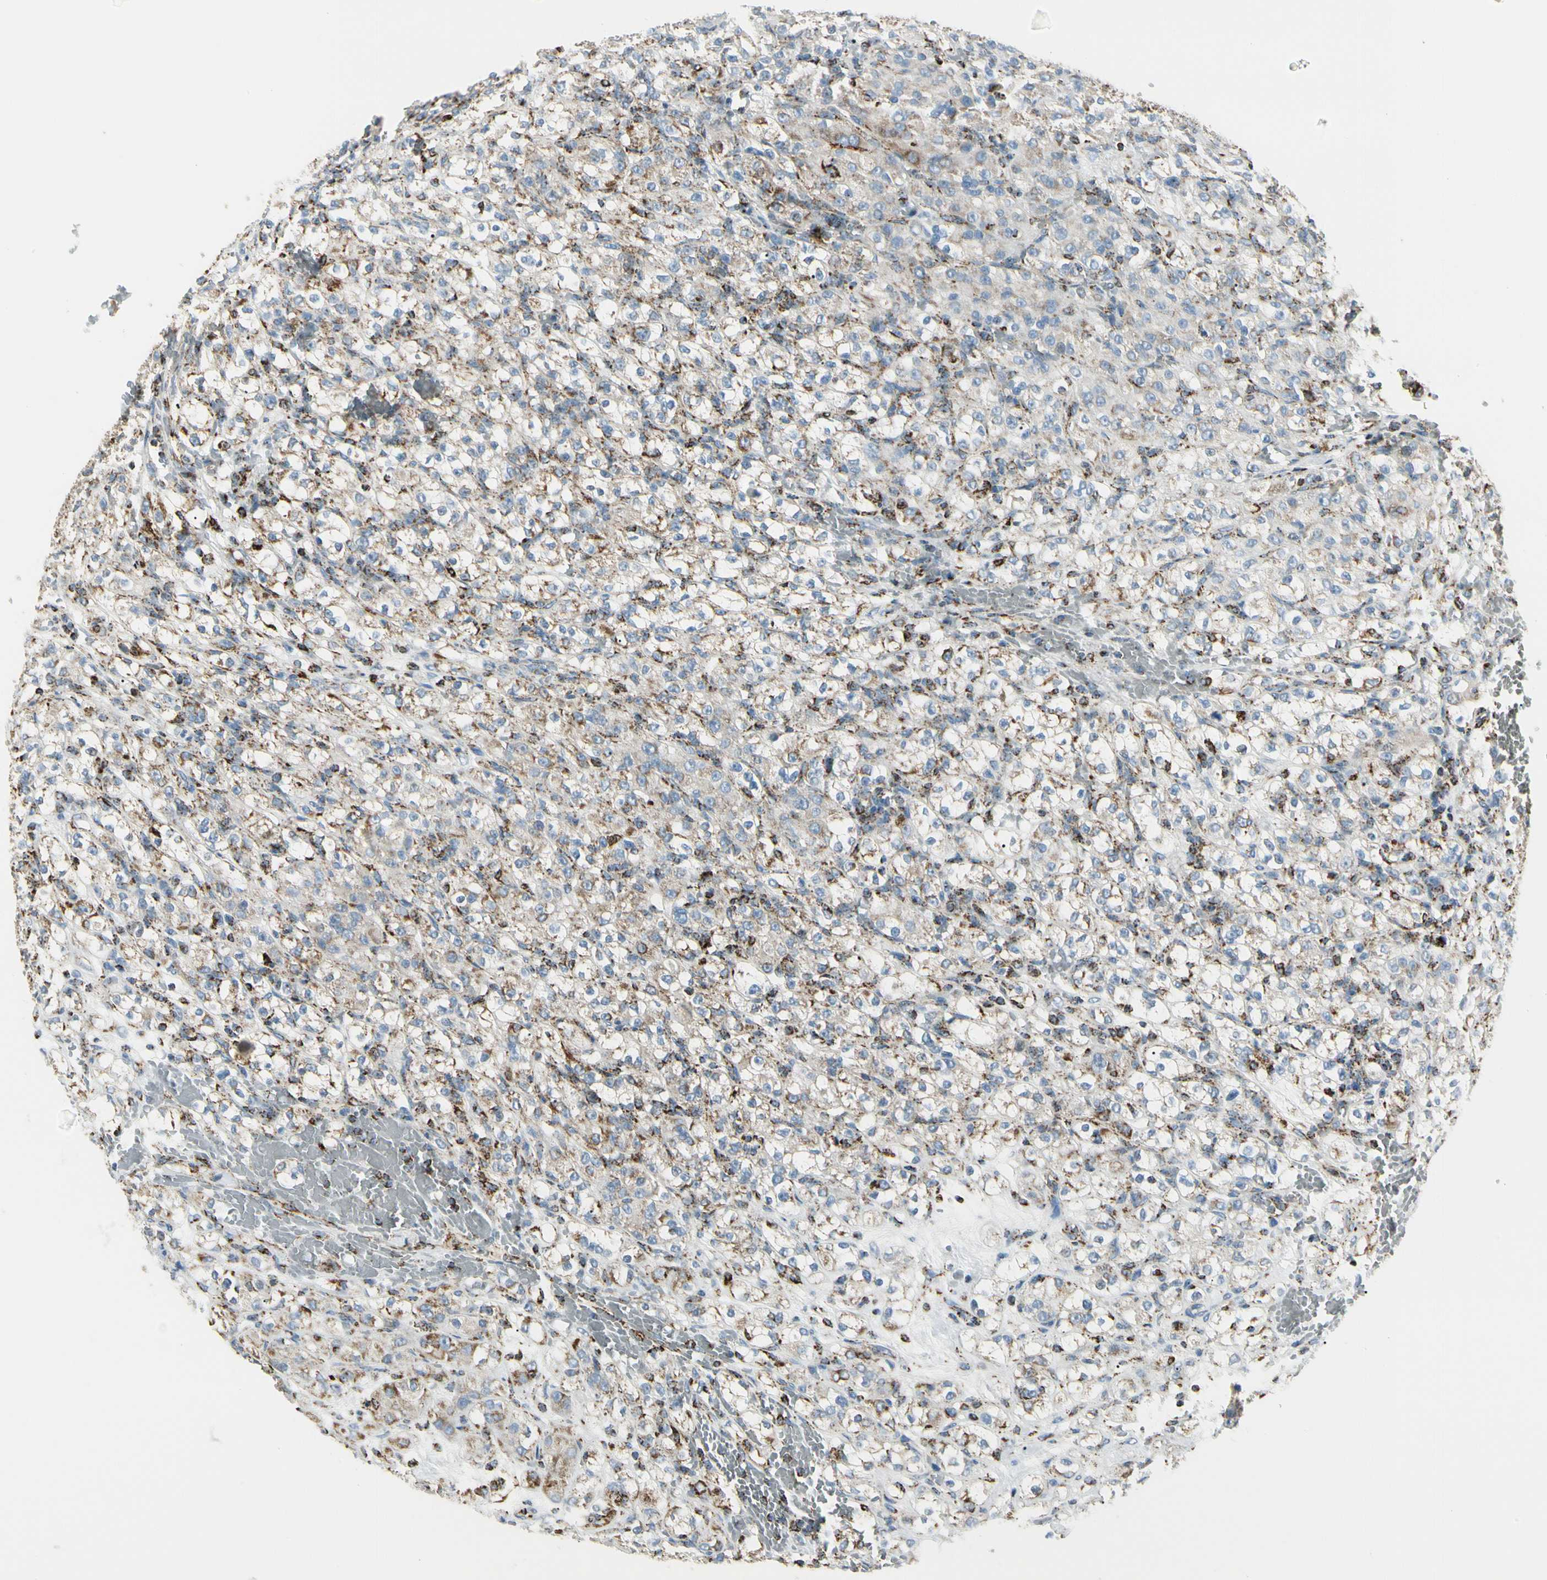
{"staining": {"intensity": "weak", "quantity": "25%-75%", "location": "cytoplasmic/membranous"}, "tissue": "renal cancer", "cell_type": "Tumor cells", "image_type": "cancer", "snomed": [{"axis": "morphology", "description": "Normal tissue, NOS"}, {"axis": "morphology", "description": "Adenocarcinoma, NOS"}, {"axis": "topography", "description": "Kidney"}], "caption": "About 25%-75% of tumor cells in human renal cancer exhibit weak cytoplasmic/membranous protein positivity as visualized by brown immunohistochemical staining.", "gene": "ME2", "patient": {"sex": "male", "age": 61}}